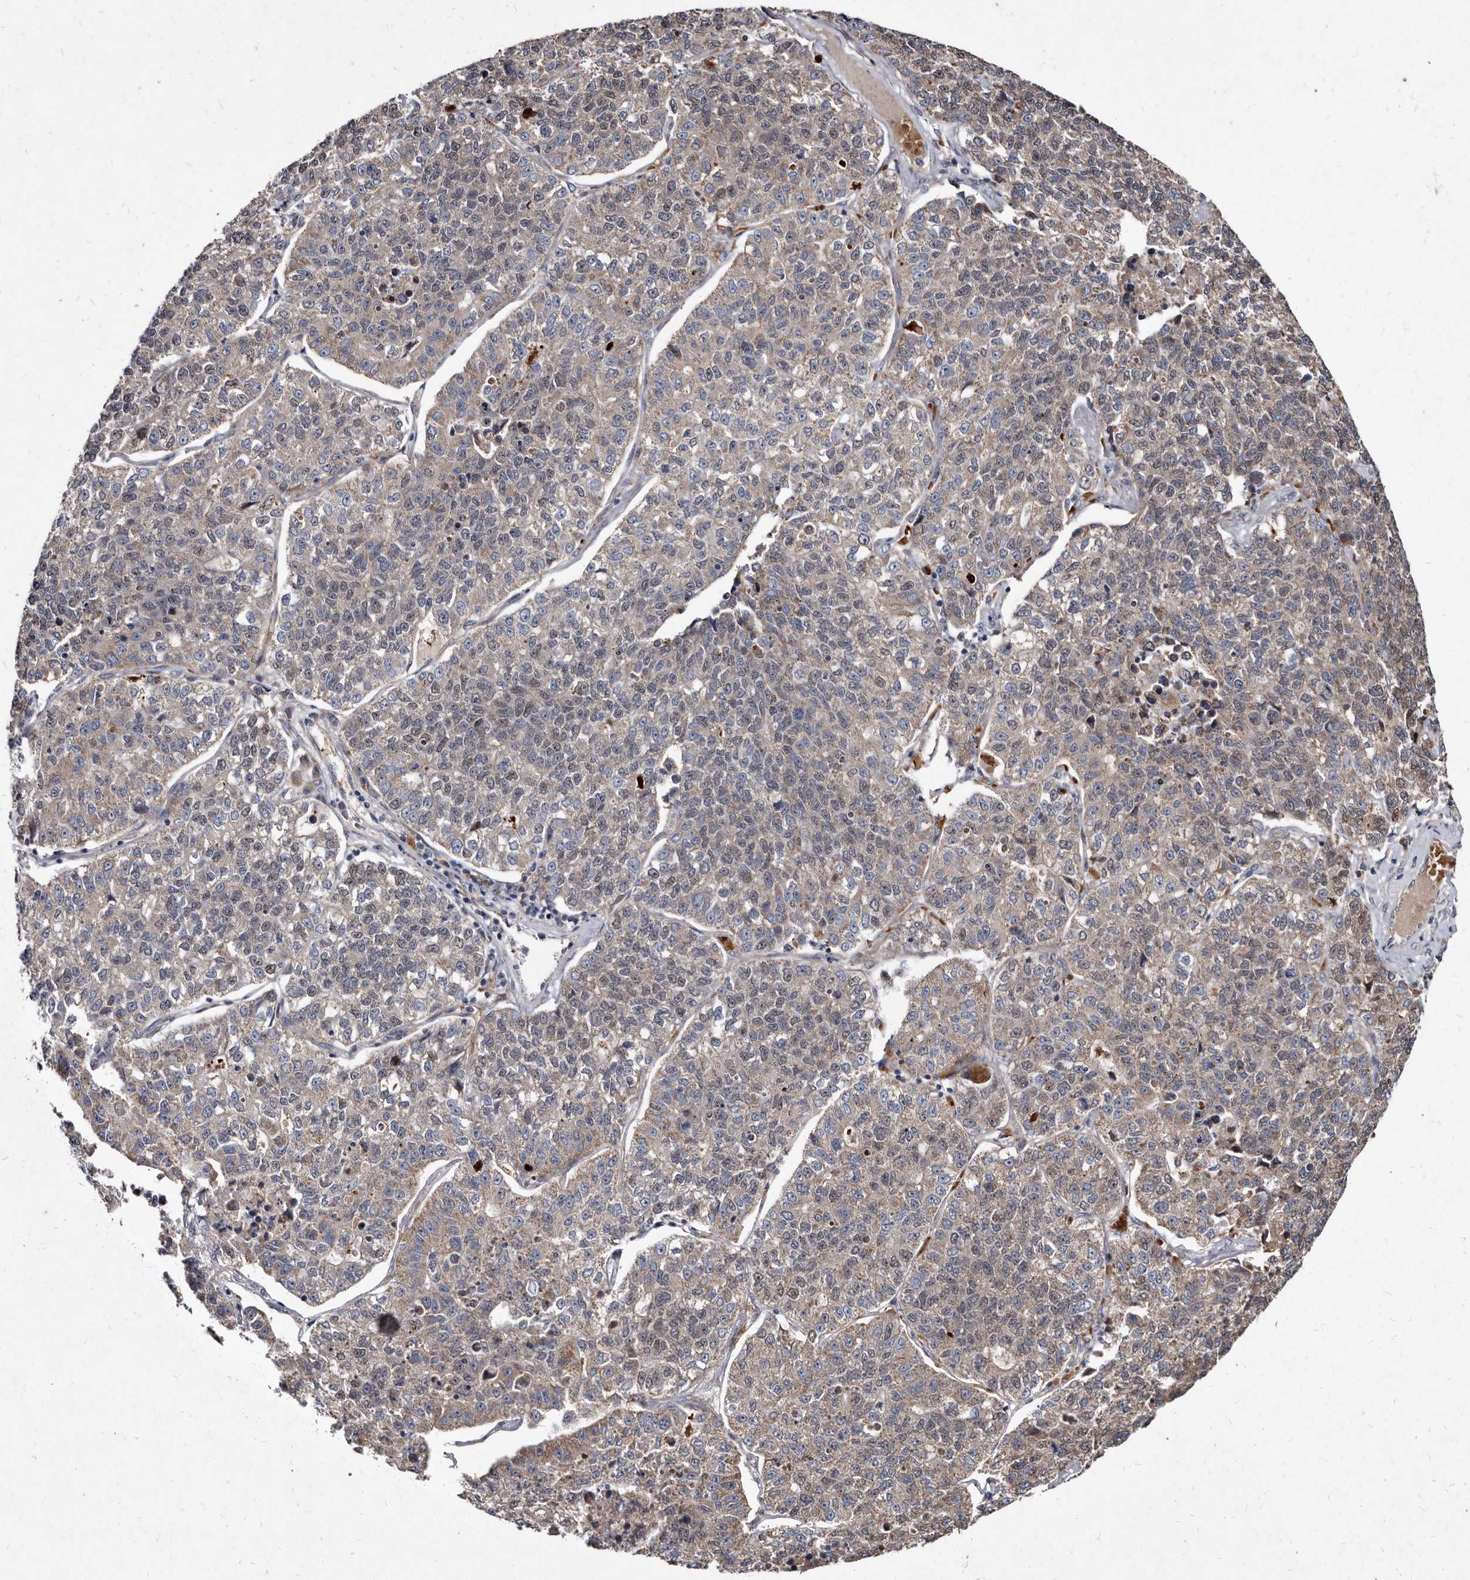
{"staining": {"intensity": "weak", "quantity": "25%-75%", "location": "cytoplasmic/membranous"}, "tissue": "lung cancer", "cell_type": "Tumor cells", "image_type": "cancer", "snomed": [{"axis": "morphology", "description": "Adenocarcinoma, NOS"}, {"axis": "topography", "description": "Lung"}], "caption": "This image displays adenocarcinoma (lung) stained with immunohistochemistry (IHC) to label a protein in brown. The cytoplasmic/membranous of tumor cells show weak positivity for the protein. Nuclei are counter-stained blue.", "gene": "YPEL3", "patient": {"sex": "male", "age": 49}}